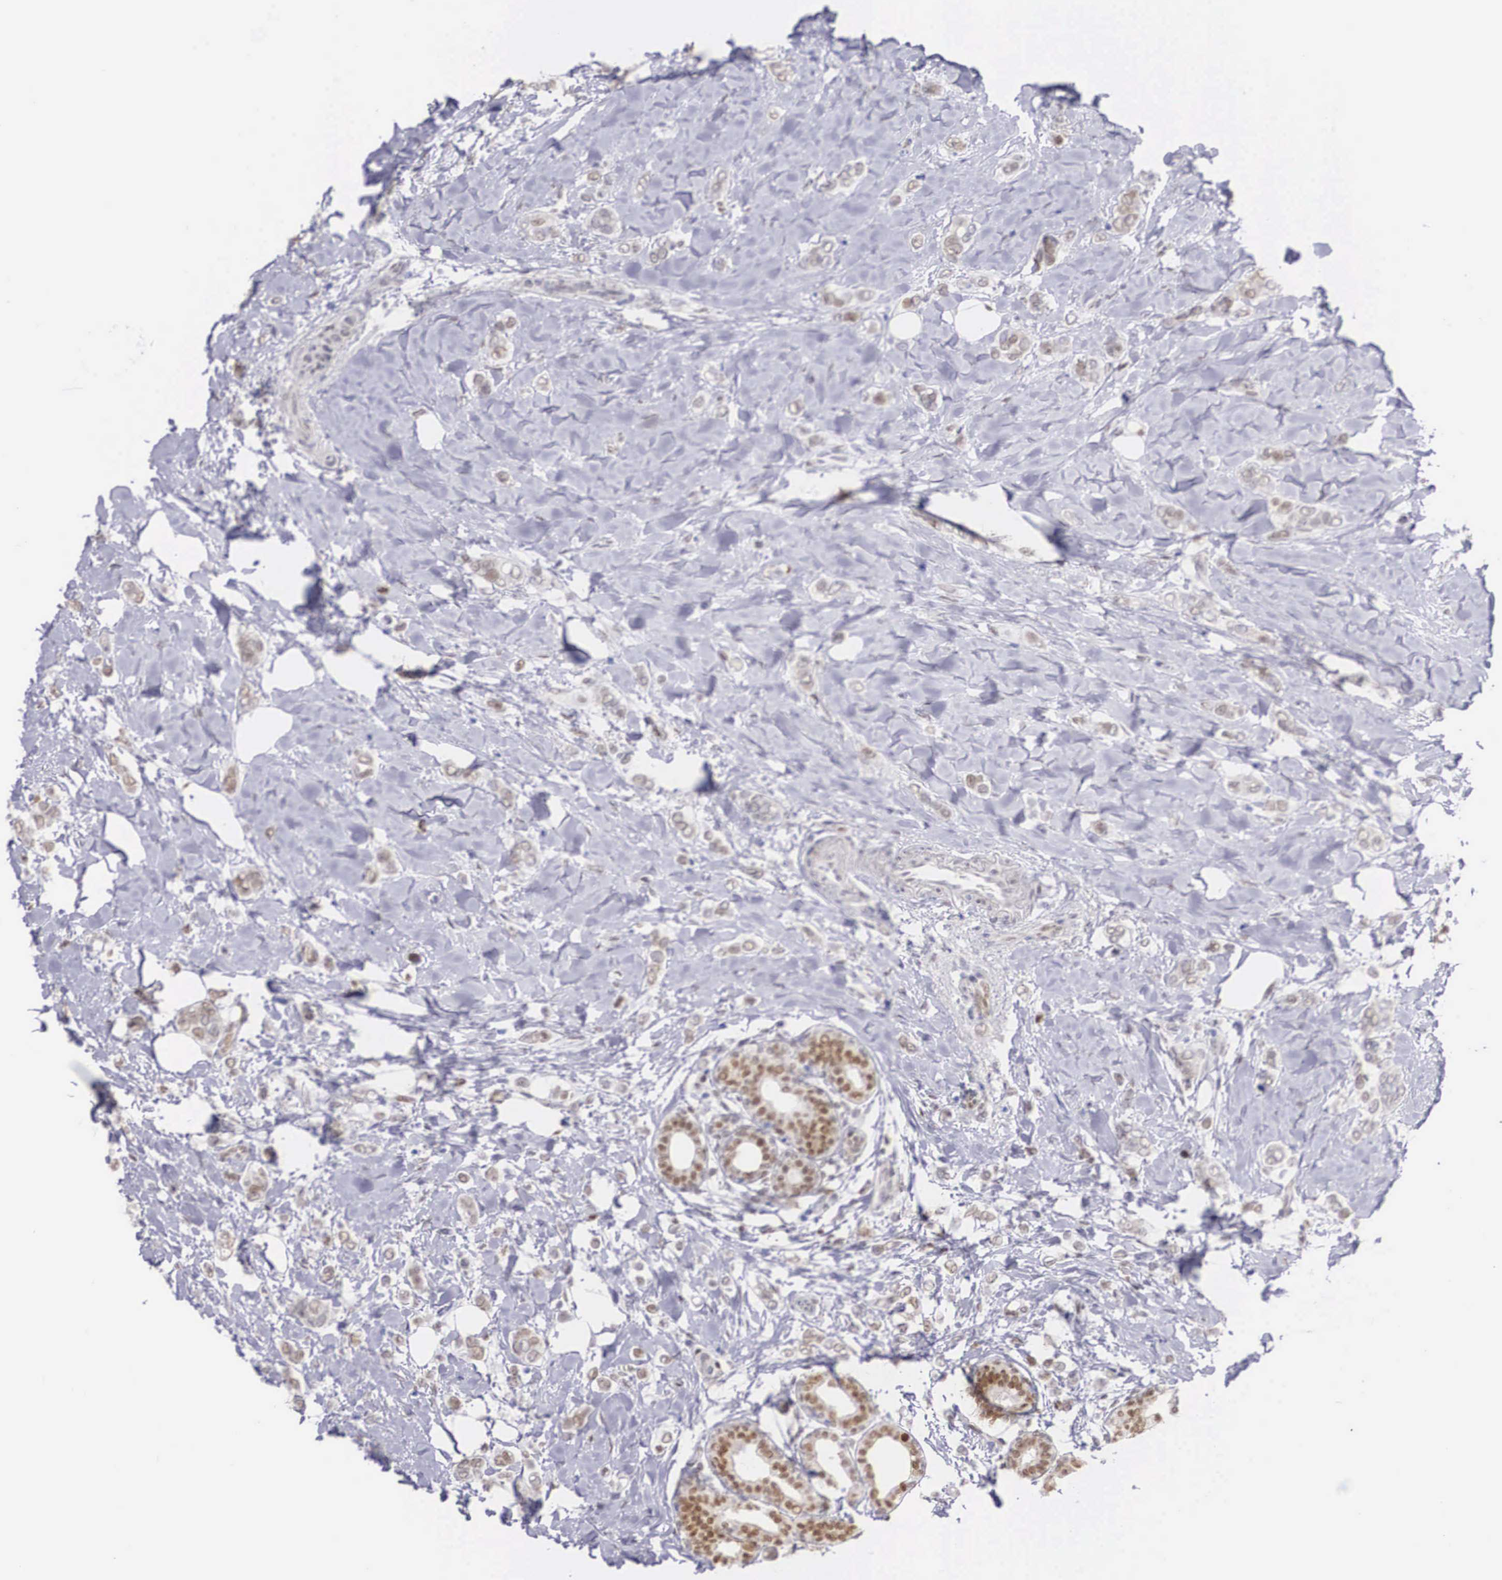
{"staining": {"intensity": "weak", "quantity": "25%-75%", "location": "nuclear"}, "tissue": "breast cancer", "cell_type": "Tumor cells", "image_type": "cancer", "snomed": [{"axis": "morphology", "description": "Duct carcinoma"}, {"axis": "topography", "description": "Breast"}], "caption": "Immunohistochemical staining of breast cancer (intraductal carcinoma) exhibits weak nuclear protein staining in about 25%-75% of tumor cells.", "gene": "HMGN5", "patient": {"sex": "female", "age": 72}}